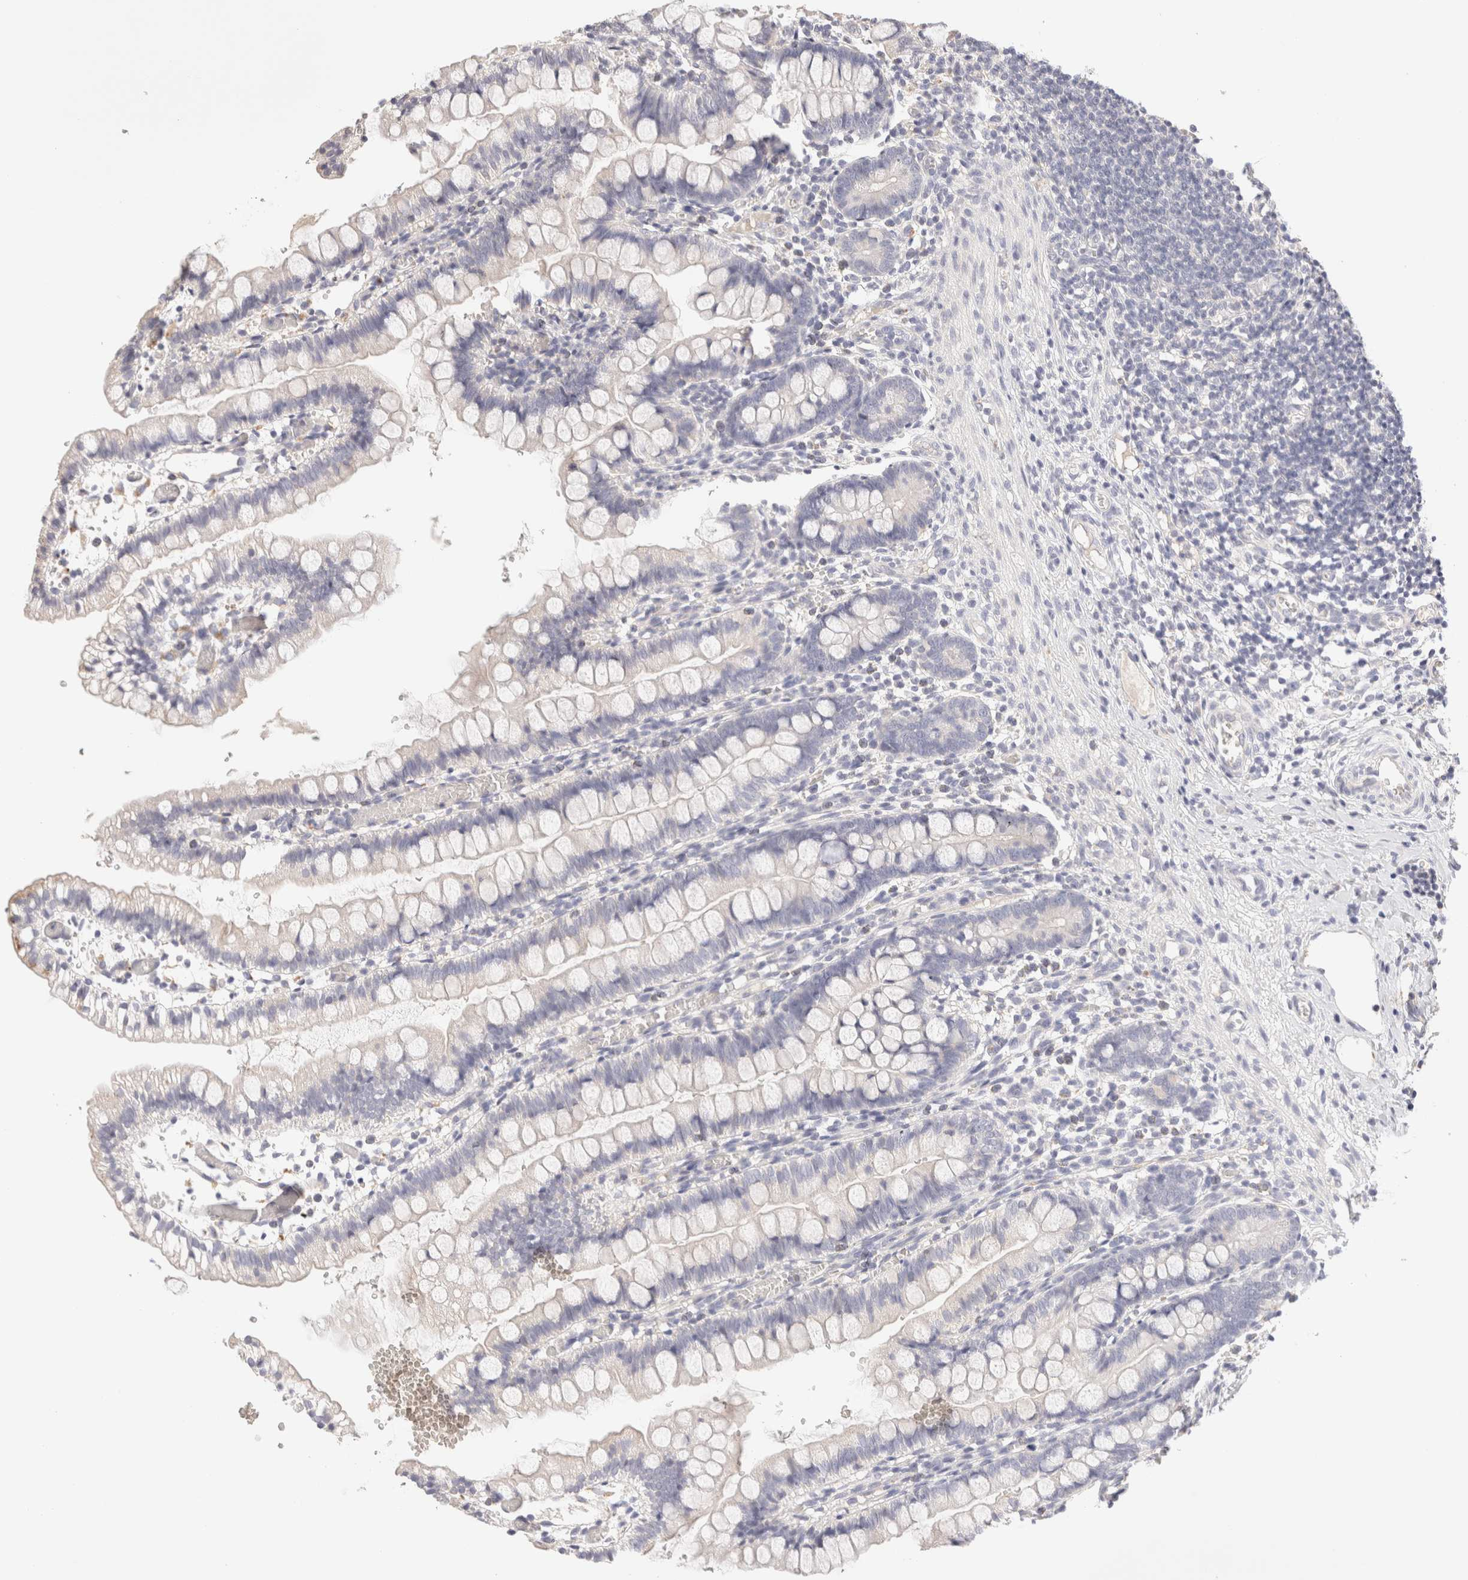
{"staining": {"intensity": "negative", "quantity": "none", "location": "none"}, "tissue": "small intestine", "cell_type": "Glandular cells", "image_type": "normal", "snomed": [{"axis": "morphology", "description": "Normal tissue, NOS"}, {"axis": "morphology", "description": "Developmental malformation"}, {"axis": "topography", "description": "Small intestine"}], "caption": "Immunohistochemistry (IHC) of normal small intestine shows no staining in glandular cells. (DAB (3,3'-diaminobenzidine) immunohistochemistry (IHC), high magnification).", "gene": "SCGB2A2", "patient": {"sex": "male"}}